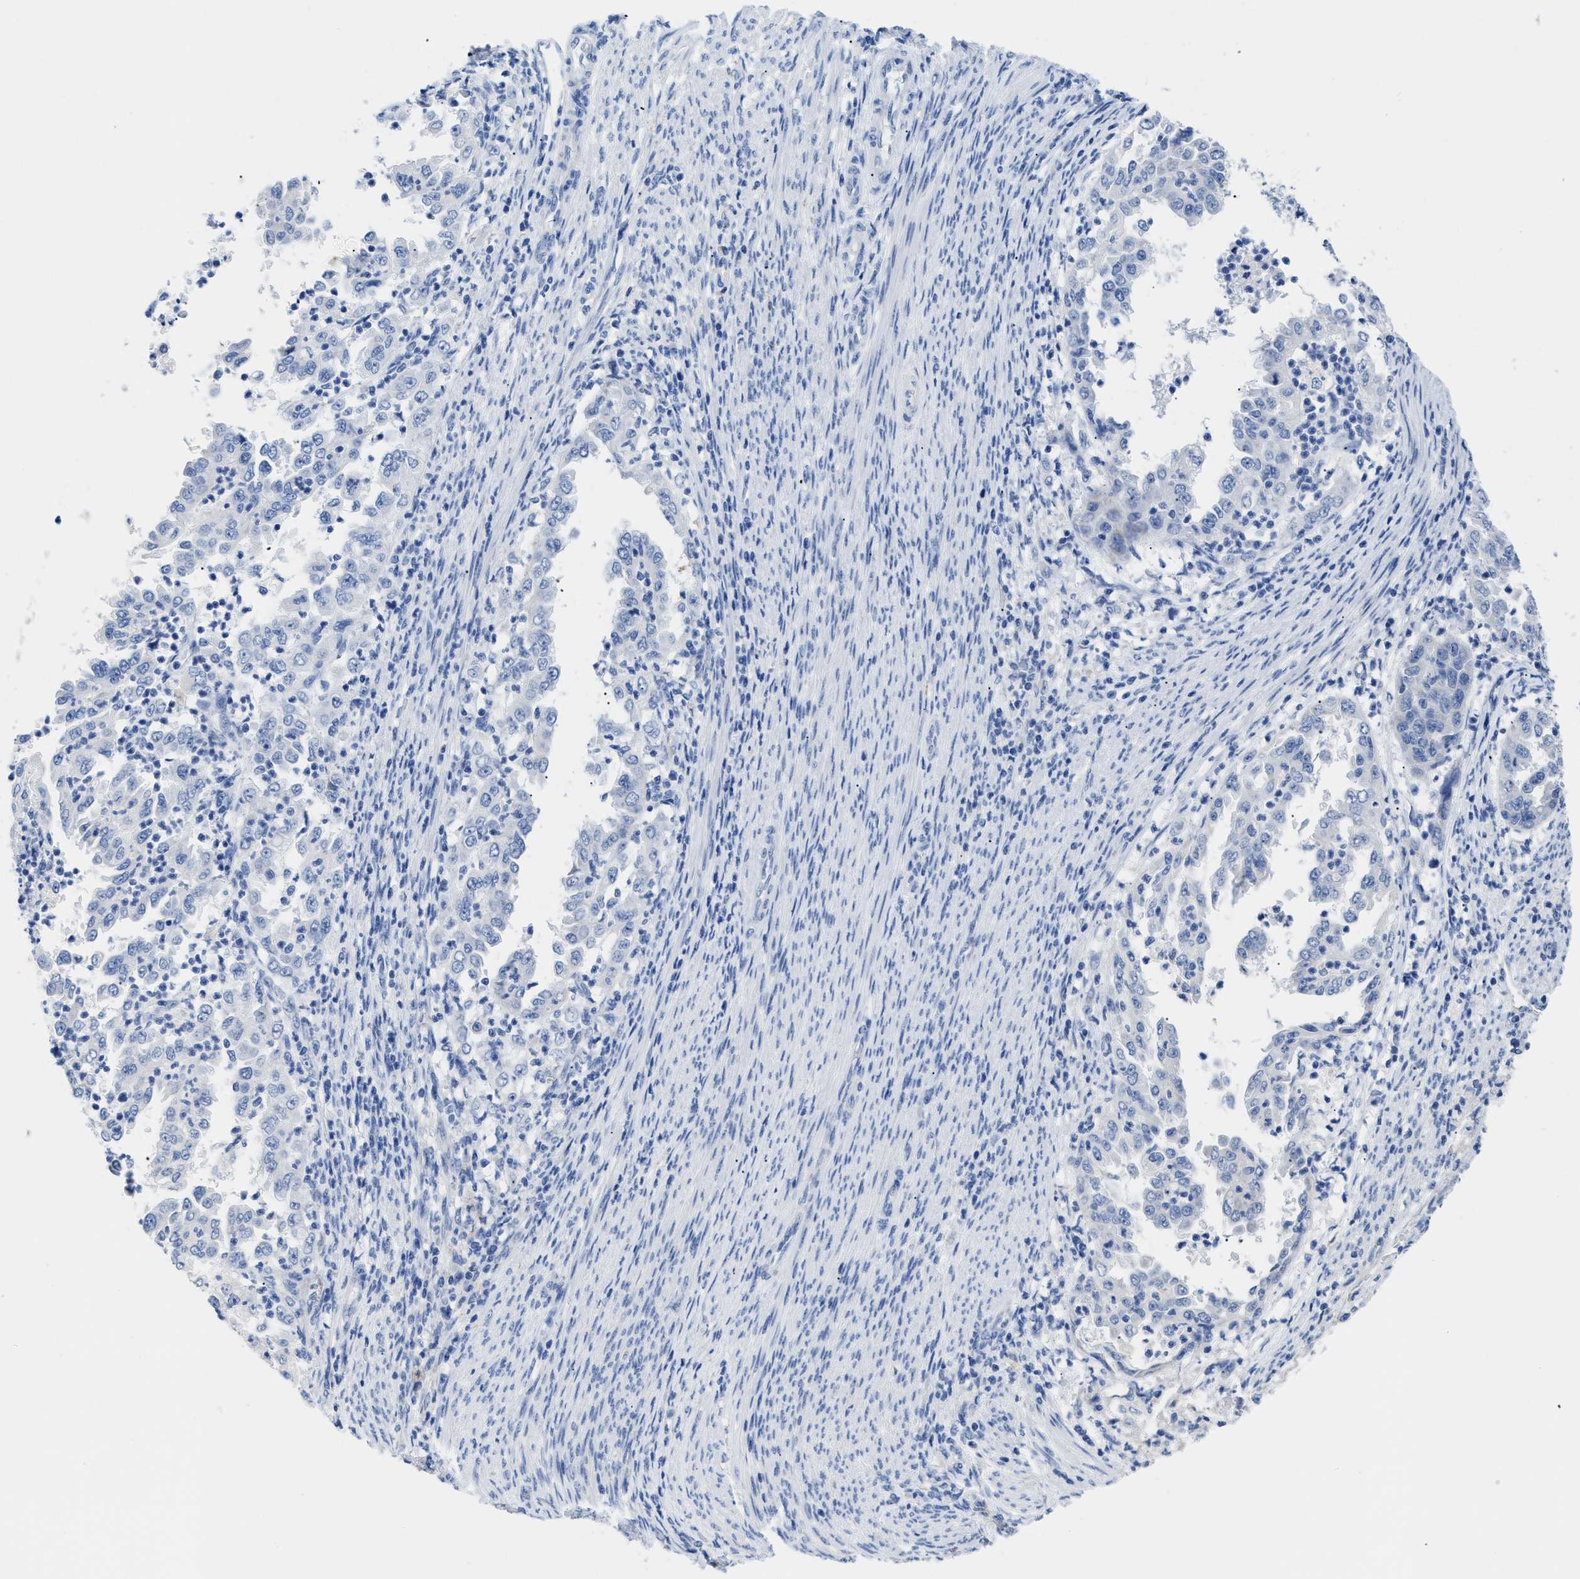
{"staining": {"intensity": "negative", "quantity": "none", "location": "none"}, "tissue": "endometrial cancer", "cell_type": "Tumor cells", "image_type": "cancer", "snomed": [{"axis": "morphology", "description": "Adenocarcinoma, NOS"}, {"axis": "topography", "description": "Endometrium"}], "caption": "This micrograph is of endometrial cancer stained with IHC to label a protein in brown with the nuclei are counter-stained blue. There is no positivity in tumor cells.", "gene": "APOBEC2", "patient": {"sex": "female", "age": 85}}